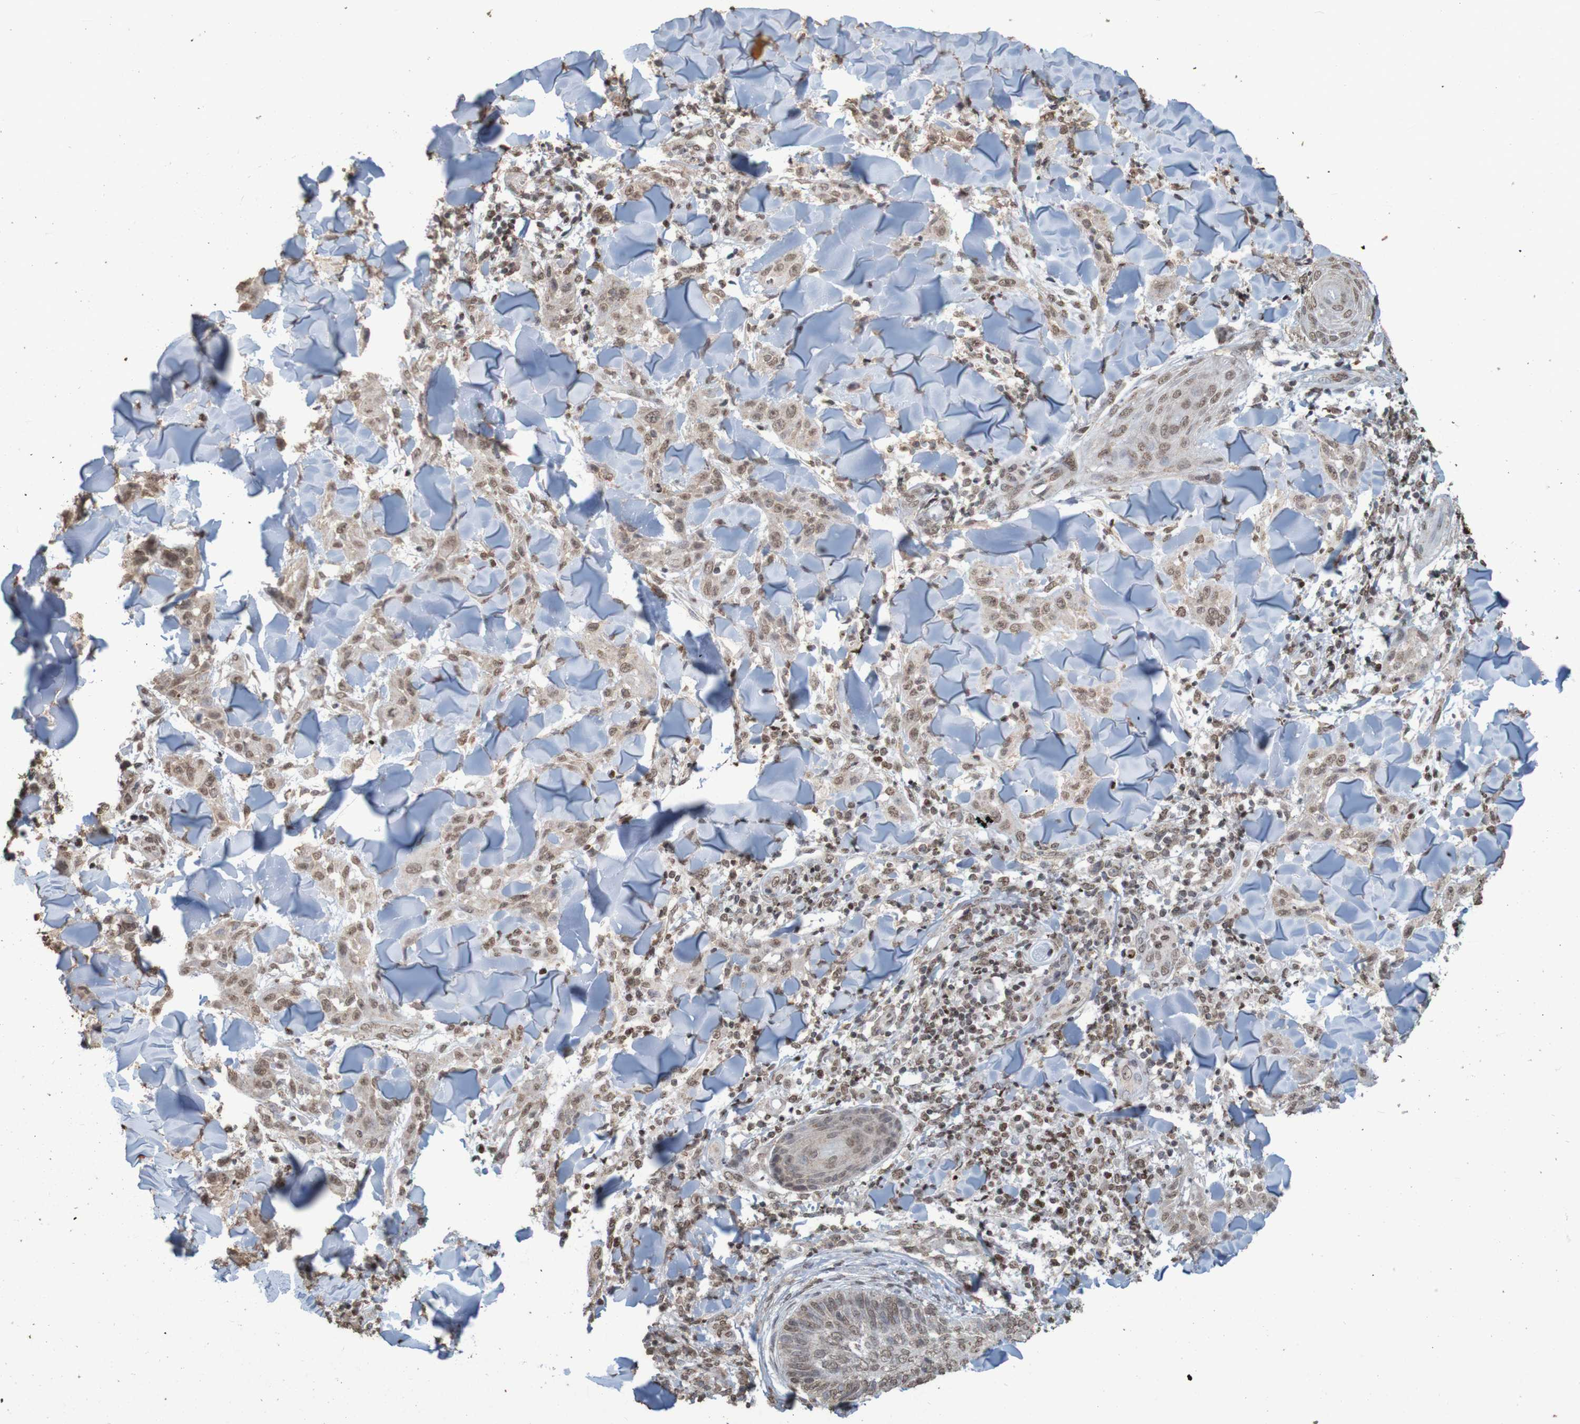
{"staining": {"intensity": "moderate", "quantity": ">75%", "location": "nuclear"}, "tissue": "skin cancer", "cell_type": "Tumor cells", "image_type": "cancer", "snomed": [{"axis": "morphology", "description": "Squamous cell carcinoma, NOS"}, {"axis": "topography", "description": "Skin"}], "caption": "Skin cancer (squamous cell carcinoma) stained with a protein marker displays moderate staining in tumor cells.", "gene": "GFI1", "patient": {"sex": "male", "age": 24}}